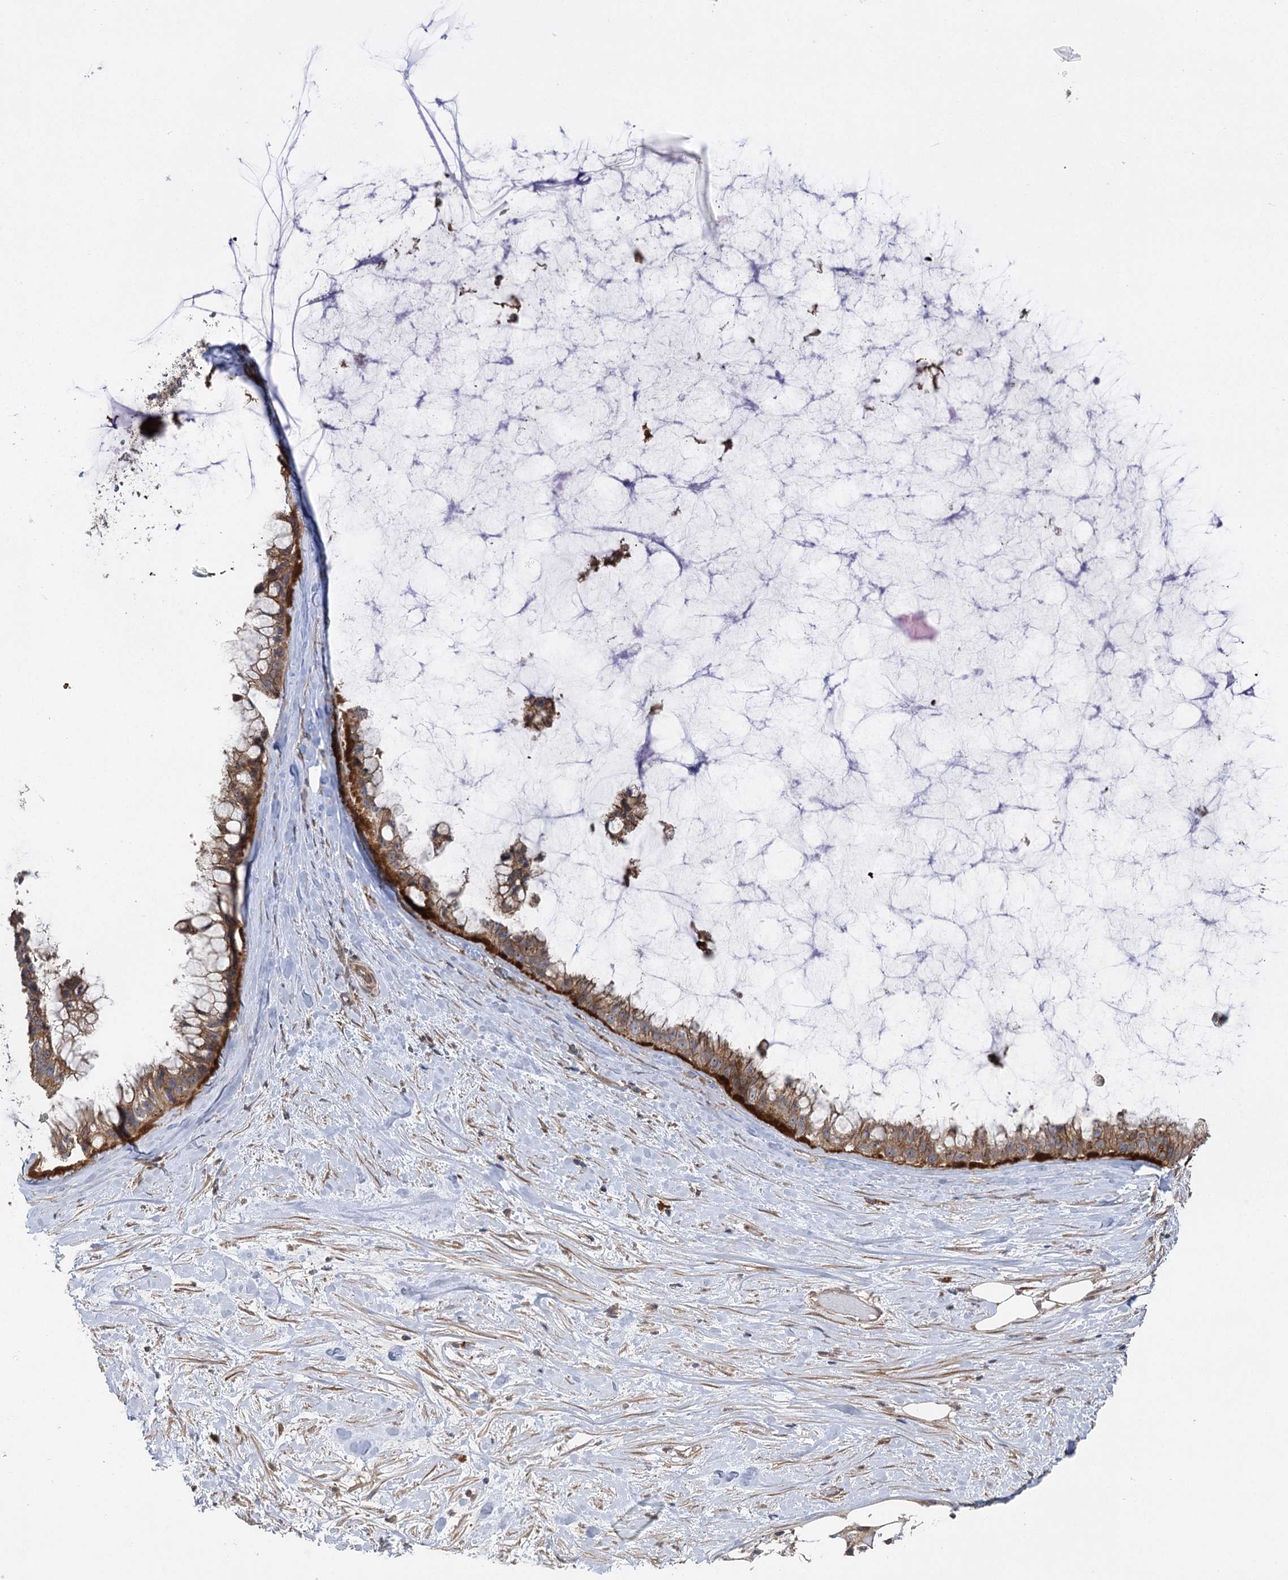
{"staining": {"intensity": "moderate", "quantity": ">75%", "location": "cytoplasmic/membranous"}, "tissue": "ovarian cancer", "cell_type": "Tumor cells", "image_type": "cancer", "snomed": [{"axis": "morphology", "description": "Cystadenocarcinoma, mucinous, NOS"}, {"axis": "topography", "description": "Ovary"}], "caption": "Human ovarian cancer (mucinous cystadenocarcinoma) stained with a protein marker shows moderate staining in tumor cells.", "gene": "KCNN2", "patient": {"sex": "female", "age": 39}}